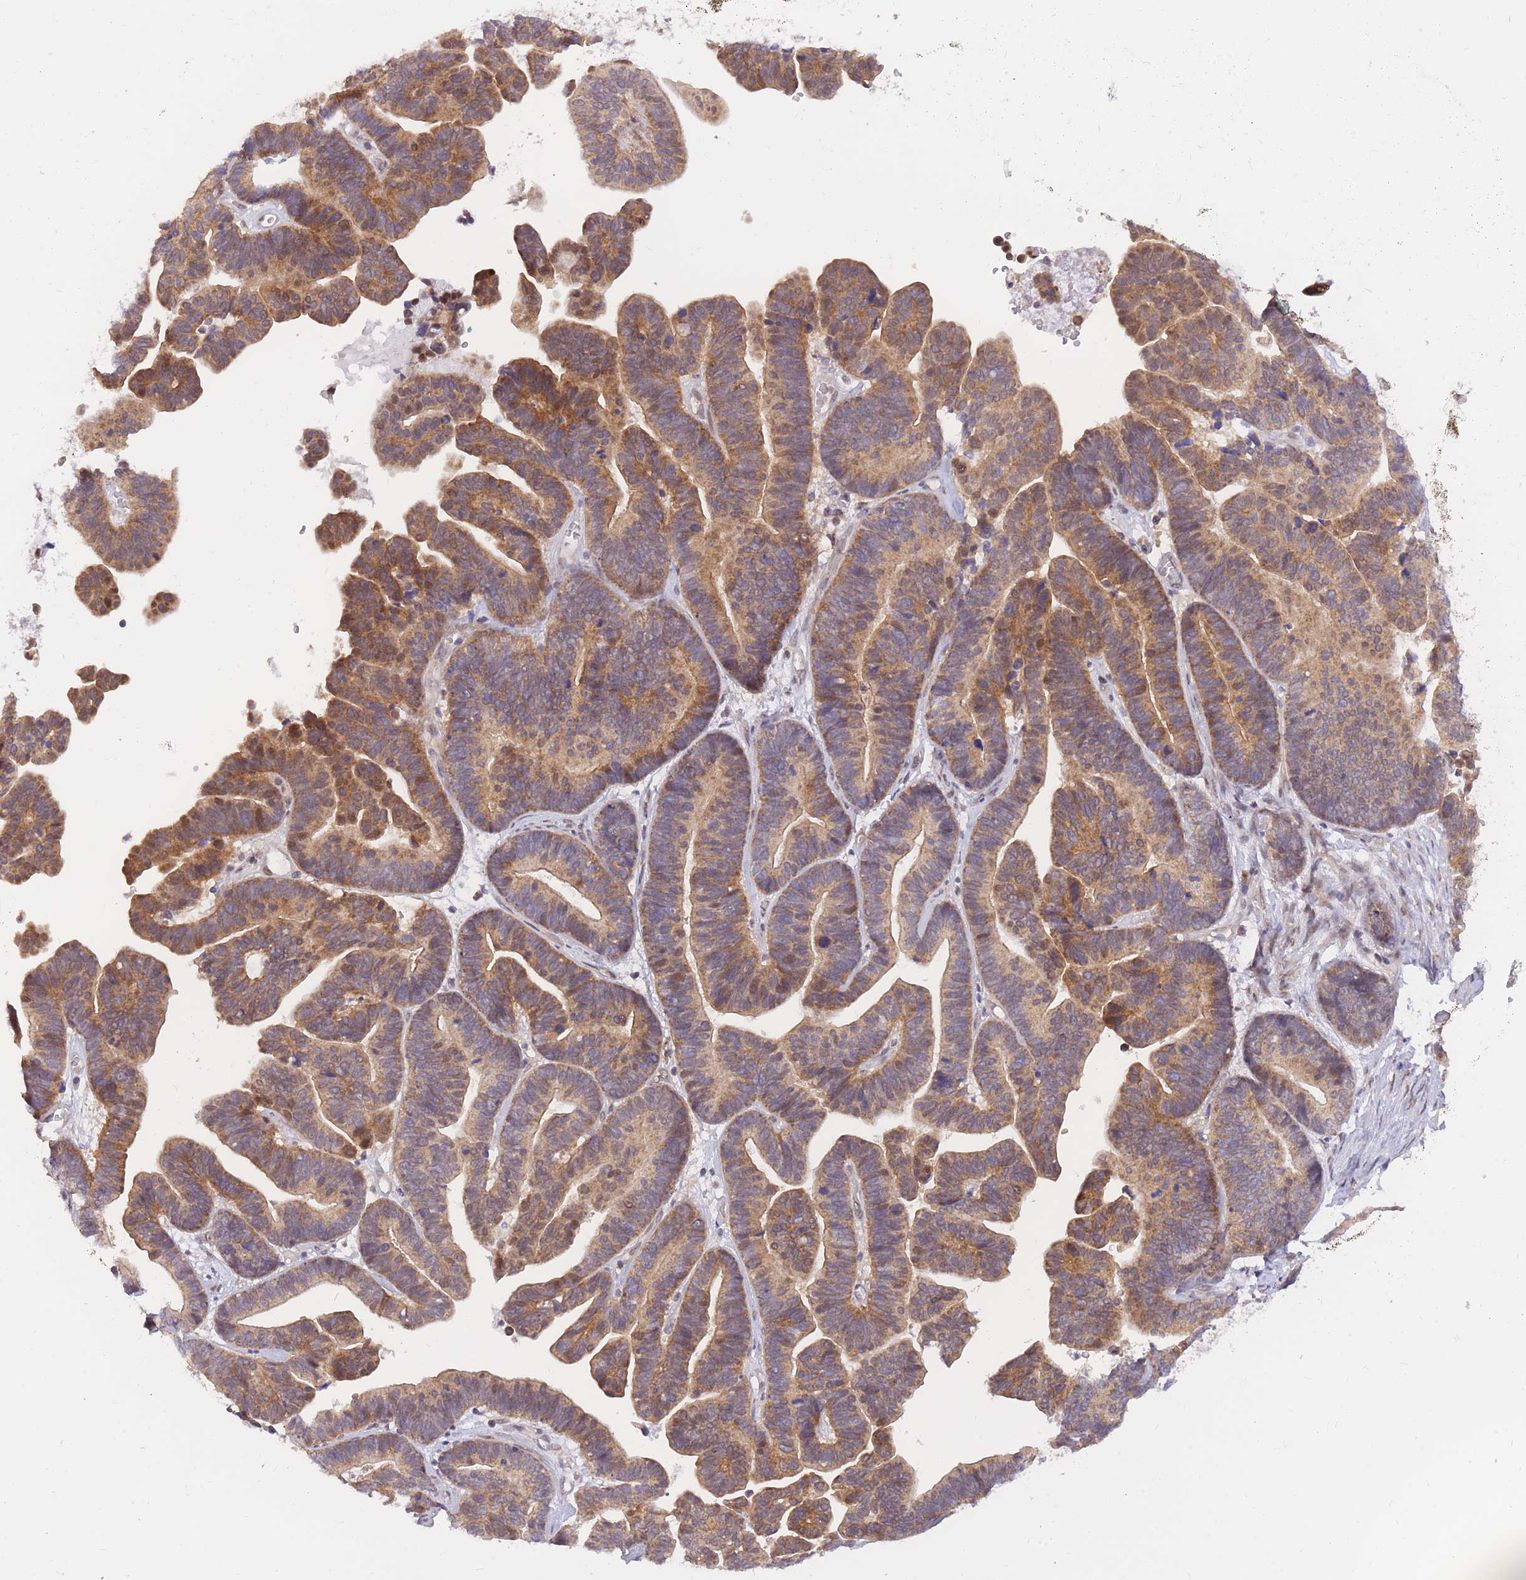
{"staining": {"intensity": "moderate", "quantity": ">75%", "location": "cytoplasmic/membranous"}, "tissue": "ovarian cancer", "cell_type": "Tumor cells", "image_type": "cancer", "snomed": [{"axis": "morphology", "description": "Cystadenocarcinoma, serous, NOS"}, {"axis": "topography", "description": "Ovary"}], "caption": "Protein analysis of ovarian cancer tissue demonstrates moderate cytoplasmic/membranous staining in approximately >75% of tumor cells. Immunohistochemistry (ihc) stains the protein in brown and the nuclei are stained blue.", "gene": "MINDY2", "patient": {"sex": "female", "age": 56}}